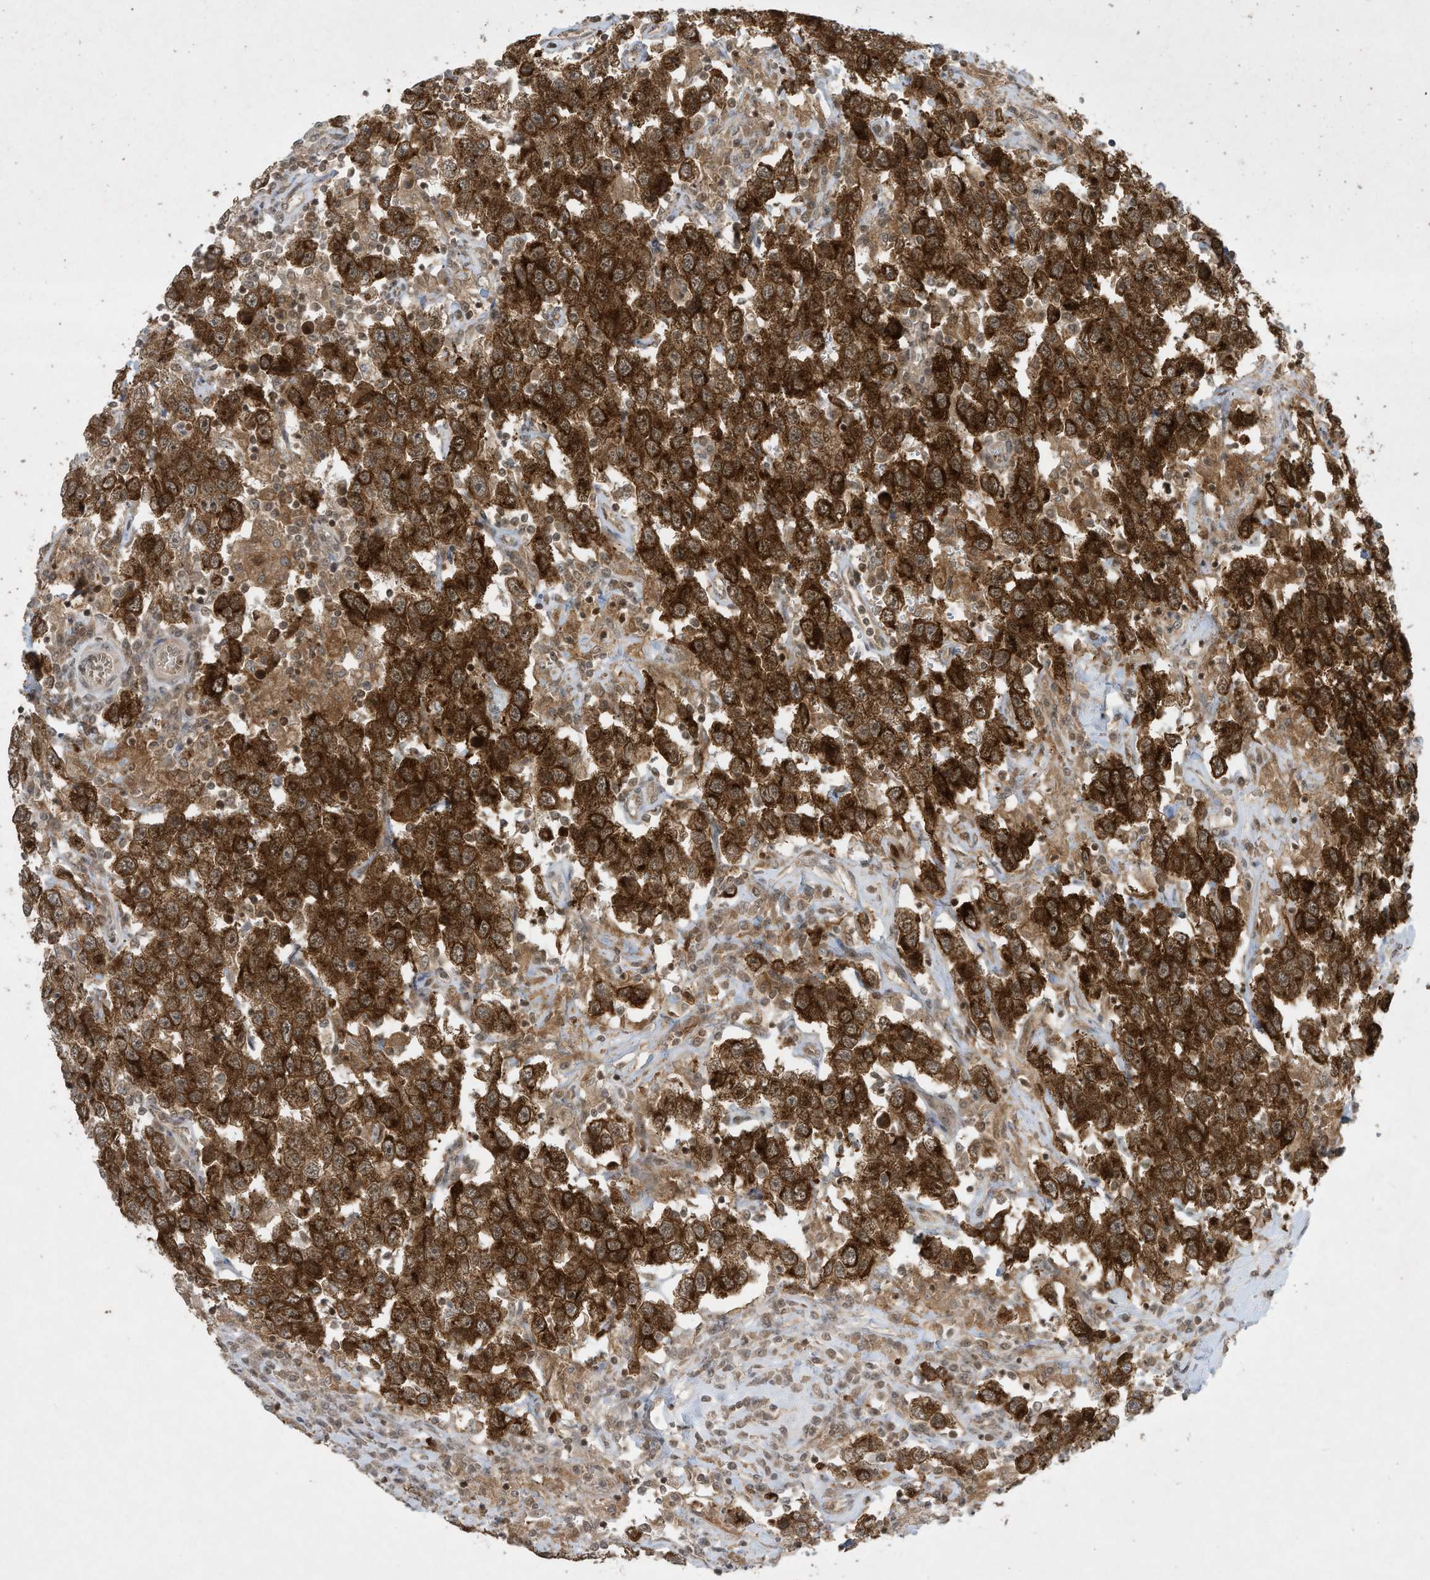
{"staining": {"intensity": "strong", "quantity": ">75%", "location": "cytoplasmic/membranous"}, "tissue": "testis cancer", "cell_type": "Tumor cells", "image_type": "cancer", "snomed": [{"axis": "morphology", "description": "Seminoma, NOS"}, {"axis": "topography", "description": "Testis"}], "caption": "Immunohistochemical staining of human testis cancer reveals high levels of strong cytoplasmic/membranous positivity in approximately >75% of tumor cells.", "gene": "CERT1", "patient": {"sex": "male", "age": 41}}